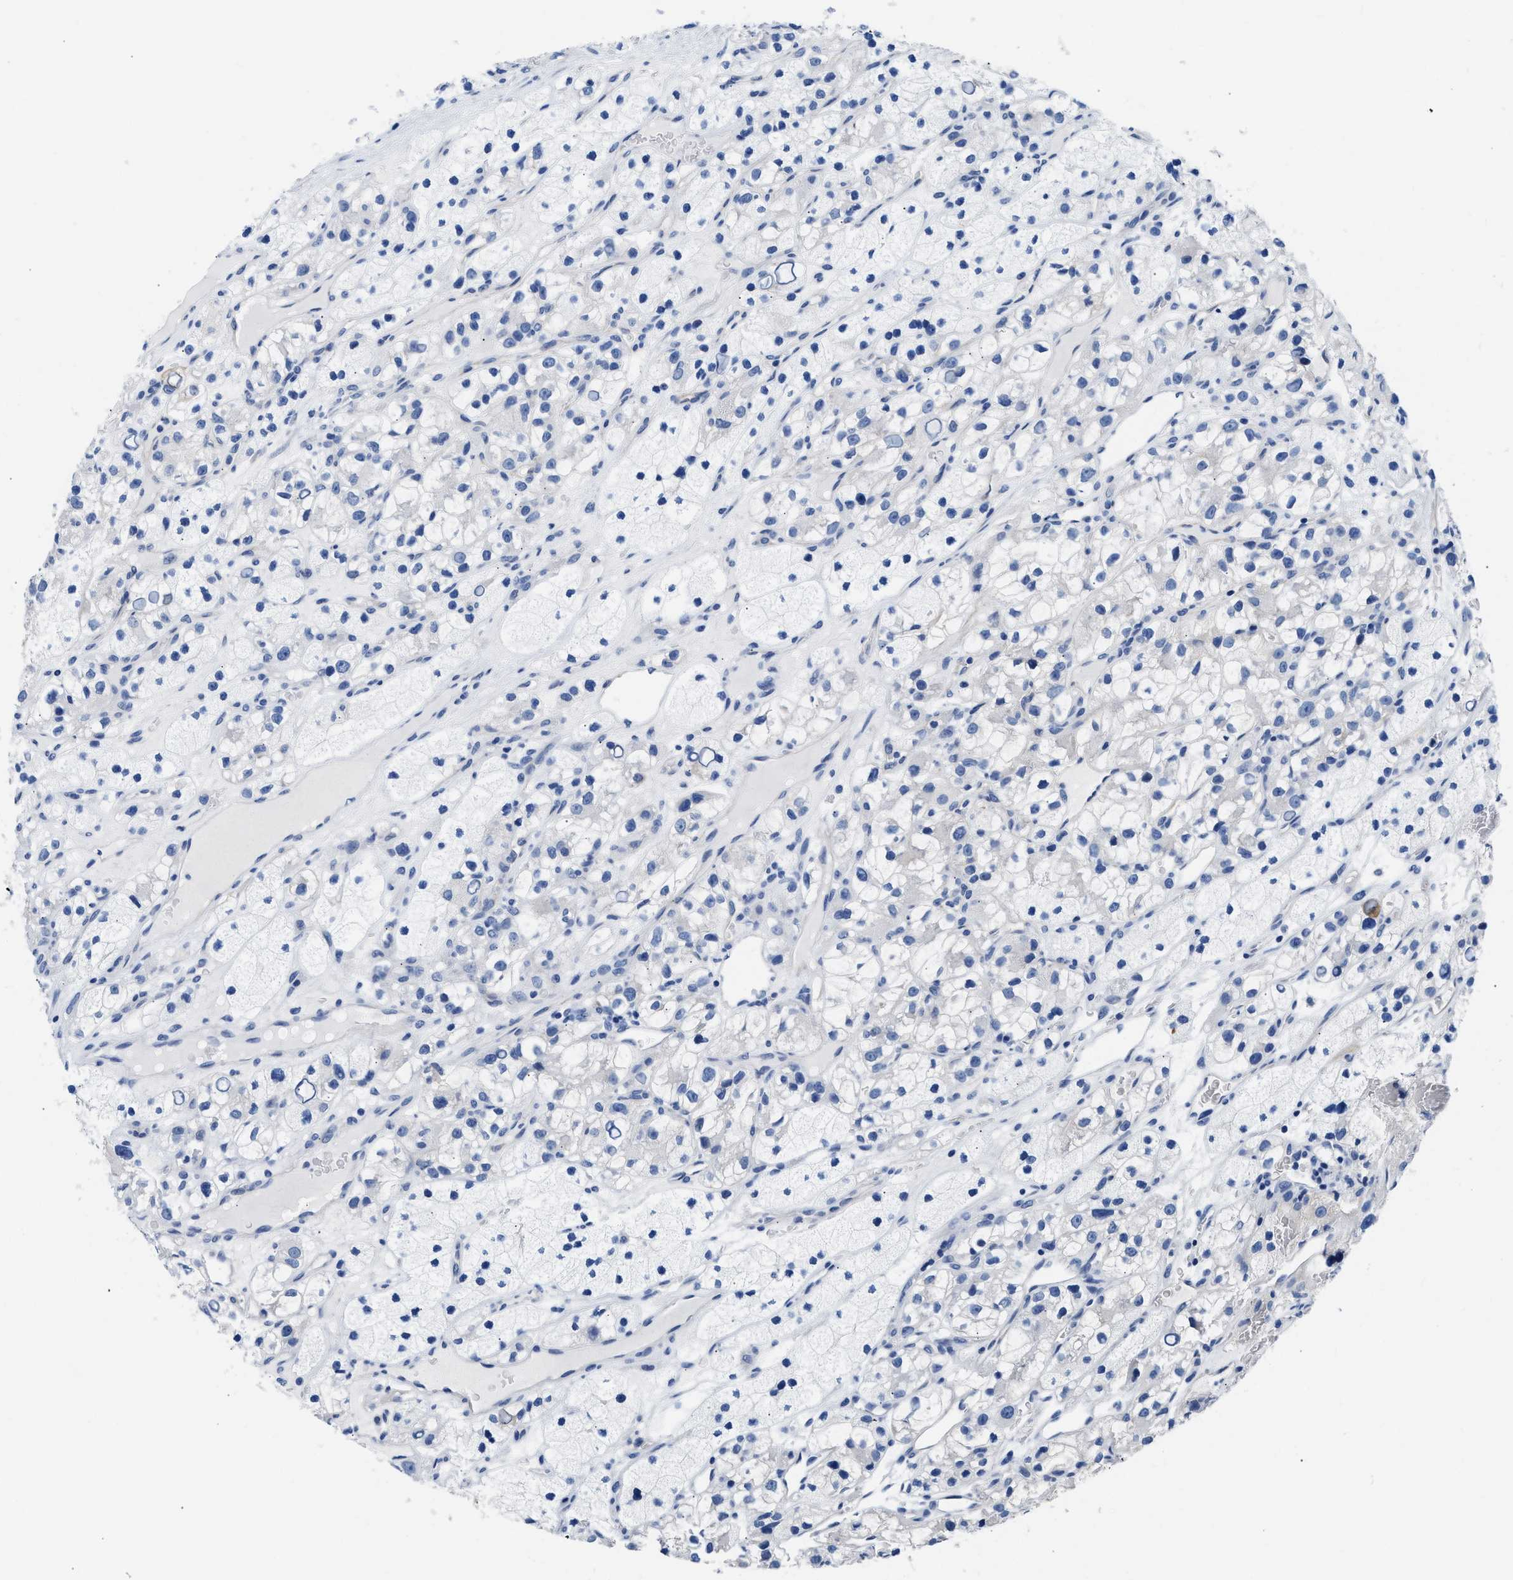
{"staining": {"intensity": "negative", "quantity": "none", "location": "none"}, "tissue": "renal cancer", "cell_type": "Tumor cells", "image_type": "cancer", "snomed": [{"axis": "morphology", "description": "Adenocarcinoma, NOS"}, {"axis": "topography", "description": "Kidney"}], "caption": "A histopathology image of human renal cancer (adenocarcinoma) is negative for staining in tumor cells. (Immunohistochemistry (ihc), brightfield microscopy, high magnification).", "gene": "TRIM29", "patient": {"sex": "female", "age": 57}}